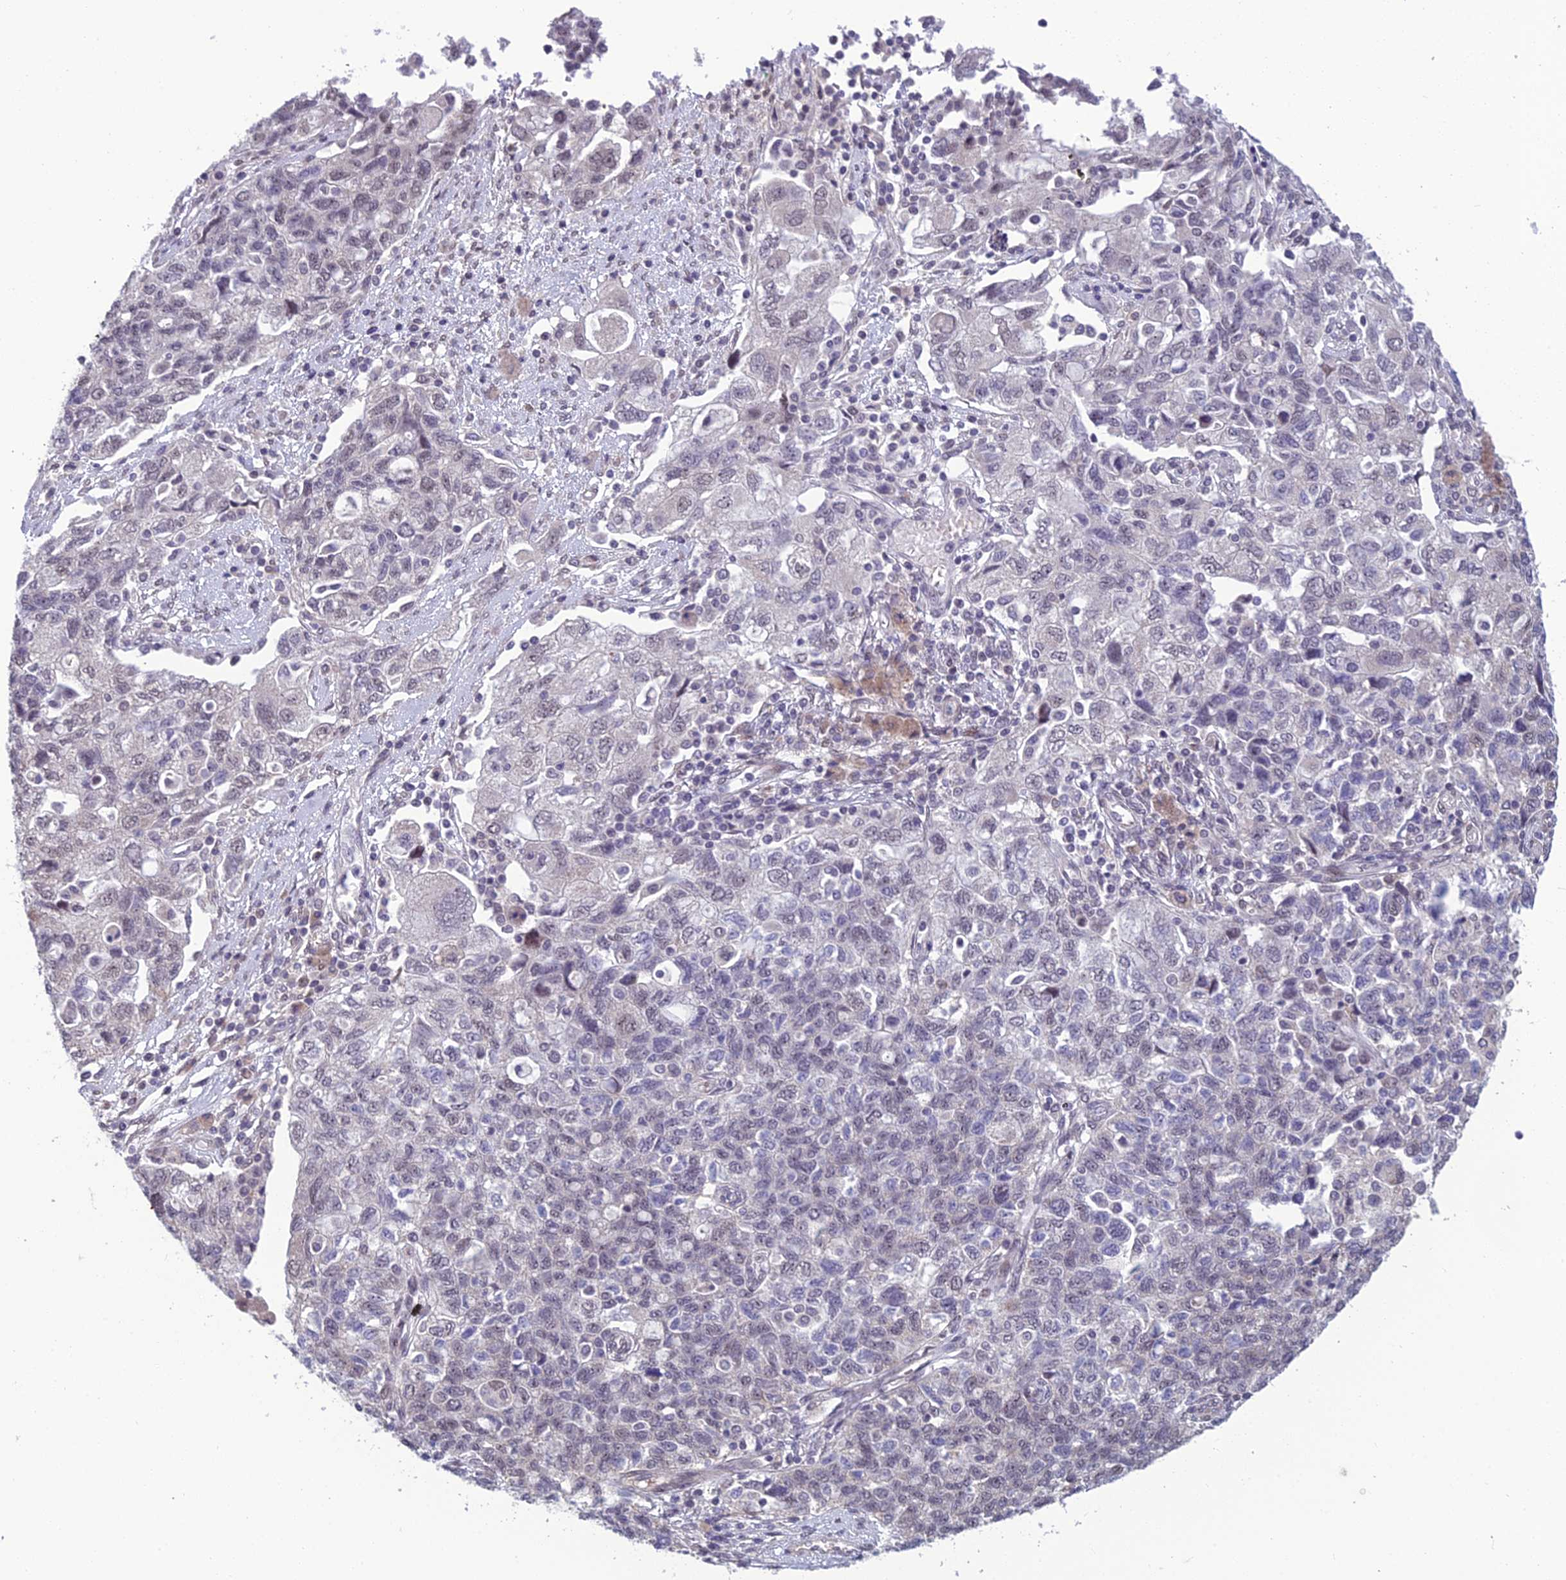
{"staining": {"intensity": "negative", "quantity": "none", "location": "none"}, "tissue": "ovarian cancer", "cell_type": "Tumor cells", "image_type": "cancer", "snomed": [{"axis": "morphology", "description": "Carcinoma, NOS"}, {"axis": "morphology", "description": "Cystadenocarcinoma, serous, NOS"}, {"axis": "topography", "description": "Ovary"}], "caption": "Tumor cells are negative for brown protein staining in ovarian carcinoma.", "gene": "FBRS", "patient": {"sex": "female", "age": 69}}